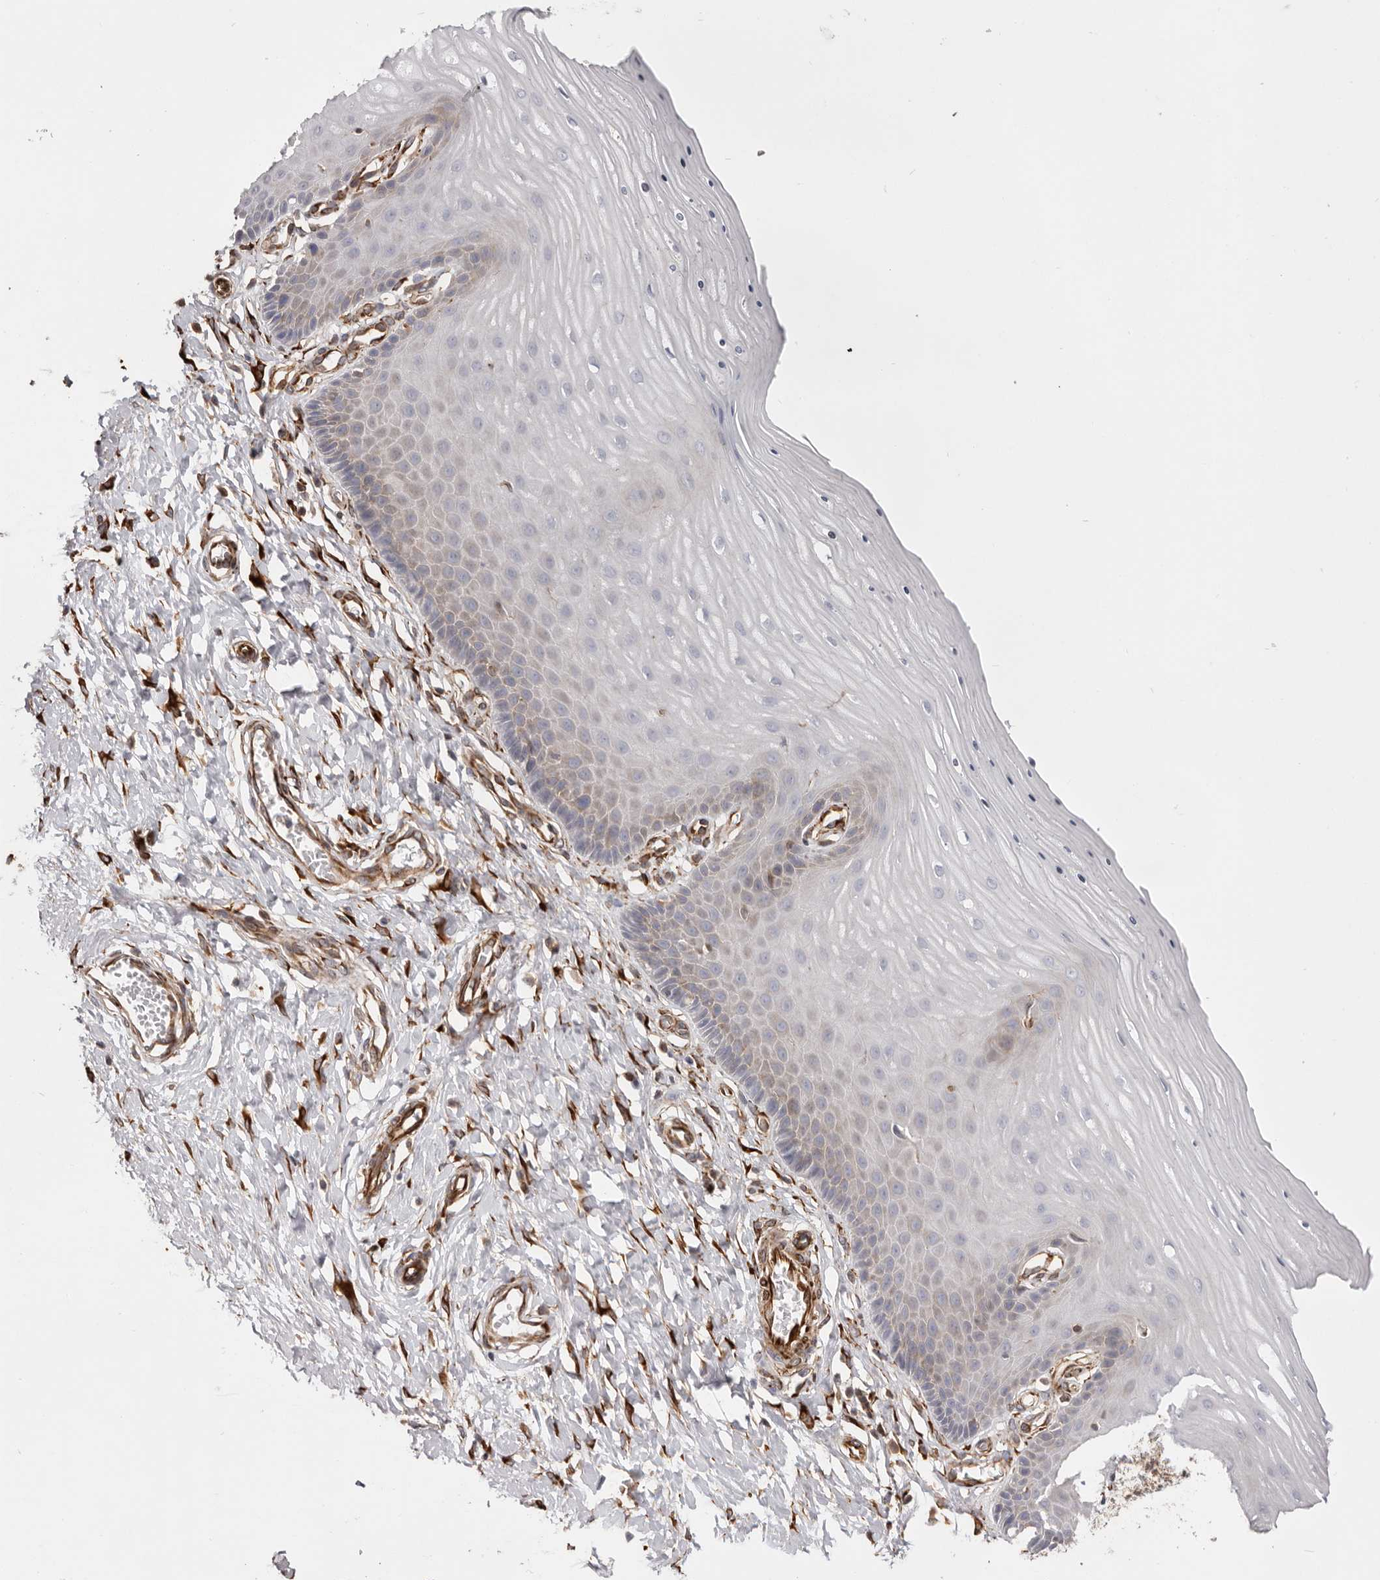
{"staining": {"intensity": "moderate", "quantity": ">75%", "location": "cytoplasmic/membranous"}, "tissue": "cervix", "cell_type": "Glandular cells", "image_type": "normal", "snomed": [{"axis": "morphology", "description": "Normal tissue, NOS"}, {"axis": "topography", "description": "Cervix"}], "caption": "Glandular cells reveal medium levels of moderate cytoplasmic/membranous positivity in about >75% of cells in benign cervix.", "gene": "WDTC1", "patient": {"sex": "female", "age": 55}}